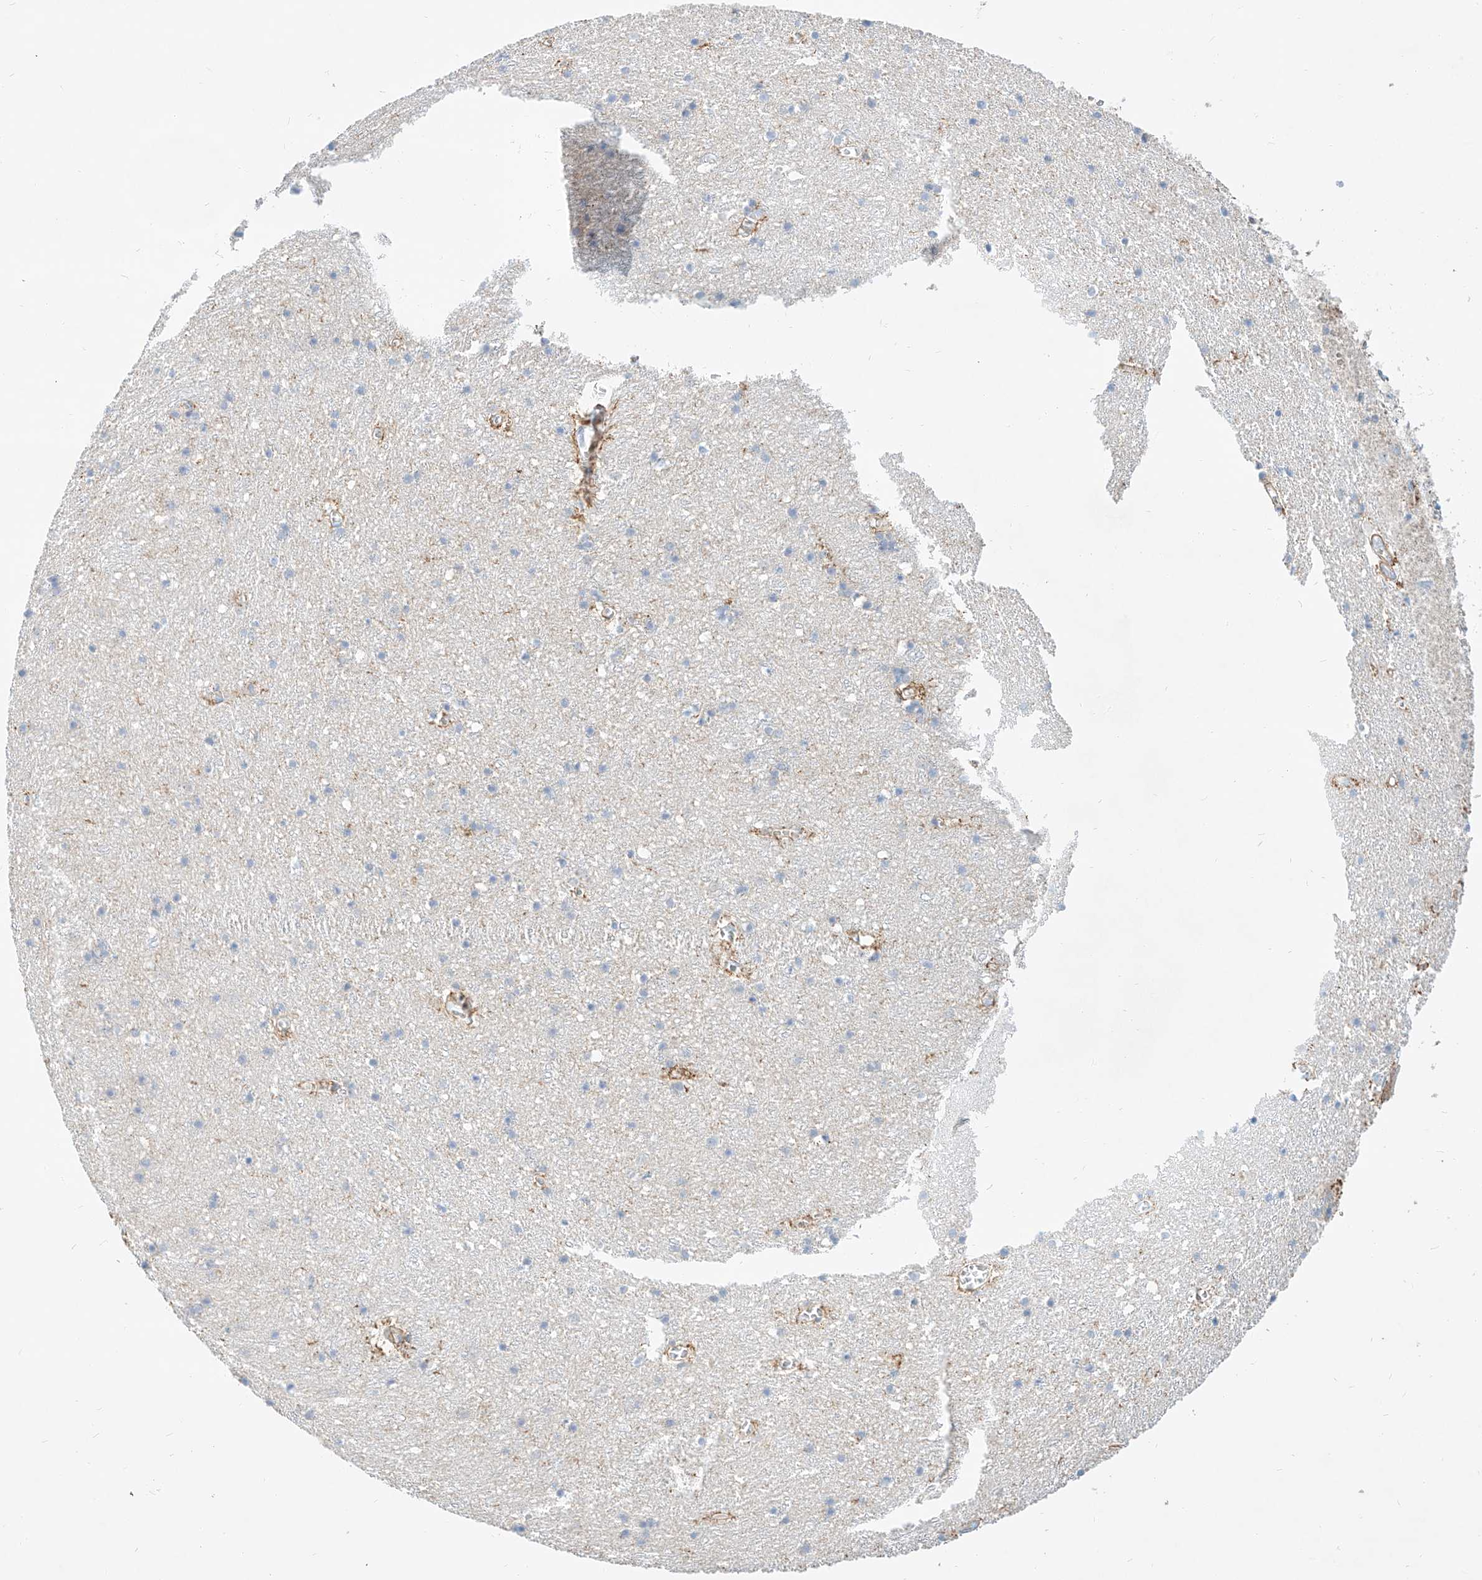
{"staining": {"intensity": "moderate", "quantity": ">75%", "location": "cytoplasmic/membranous"}, "tissue": "cerebral cortex", "cell_type": "Endothelial cells", "image_type": "normal", "snomed": [{"axis": "morphology", "description": "Normal tissue, NOS"}, {"axis": "topography", "description": "Cerebral cortex"}], "caption": "Unremarkable cerebral cortex demonstrates moderate cytoplasmic/membranous staining in about >75% of endothelial cells.", "gene": "KCNH5", "patient": {"sex": "female", "age": 64}}